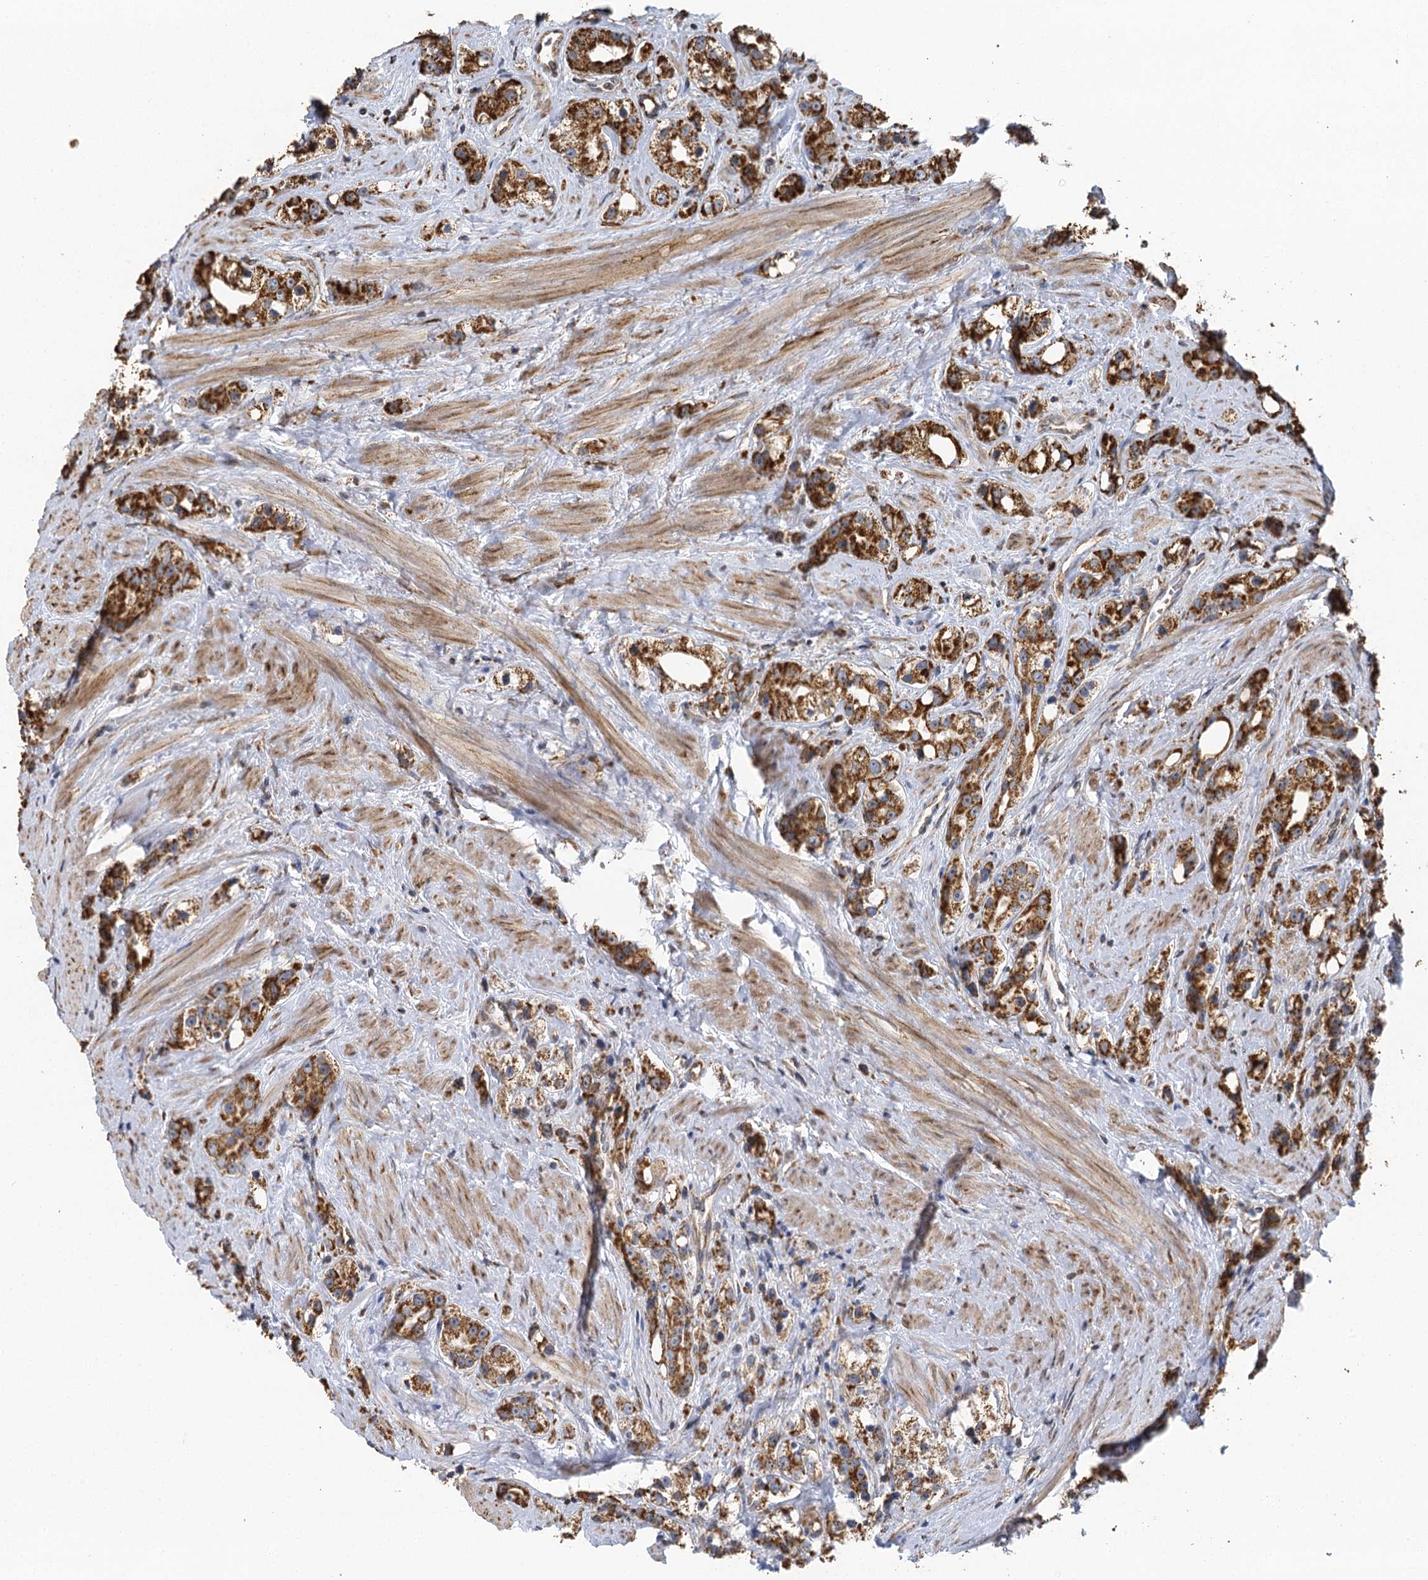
{"staining": {"intensity": "moderate", "quantity": ">75%", "location": "cytoplasmic/membranous"}, "tissue": "prostate cancer", "cell_type": "Tumor cells", "image_type": "cancer", "snomed": [{"axis": "morphology", "description": "Adenocarcinoma, NOS"}, {"axis": "topography", "description": "Prostate"}], "caption": "Human prostate cancer (adenocarcinoma) stained for a protein (brown) reveals moderate cytoplasmic/membranous positive expression in about >75% of tumor cells.", "gene": "IL11RA", "patient": {"sex": "male", "age": 79}}